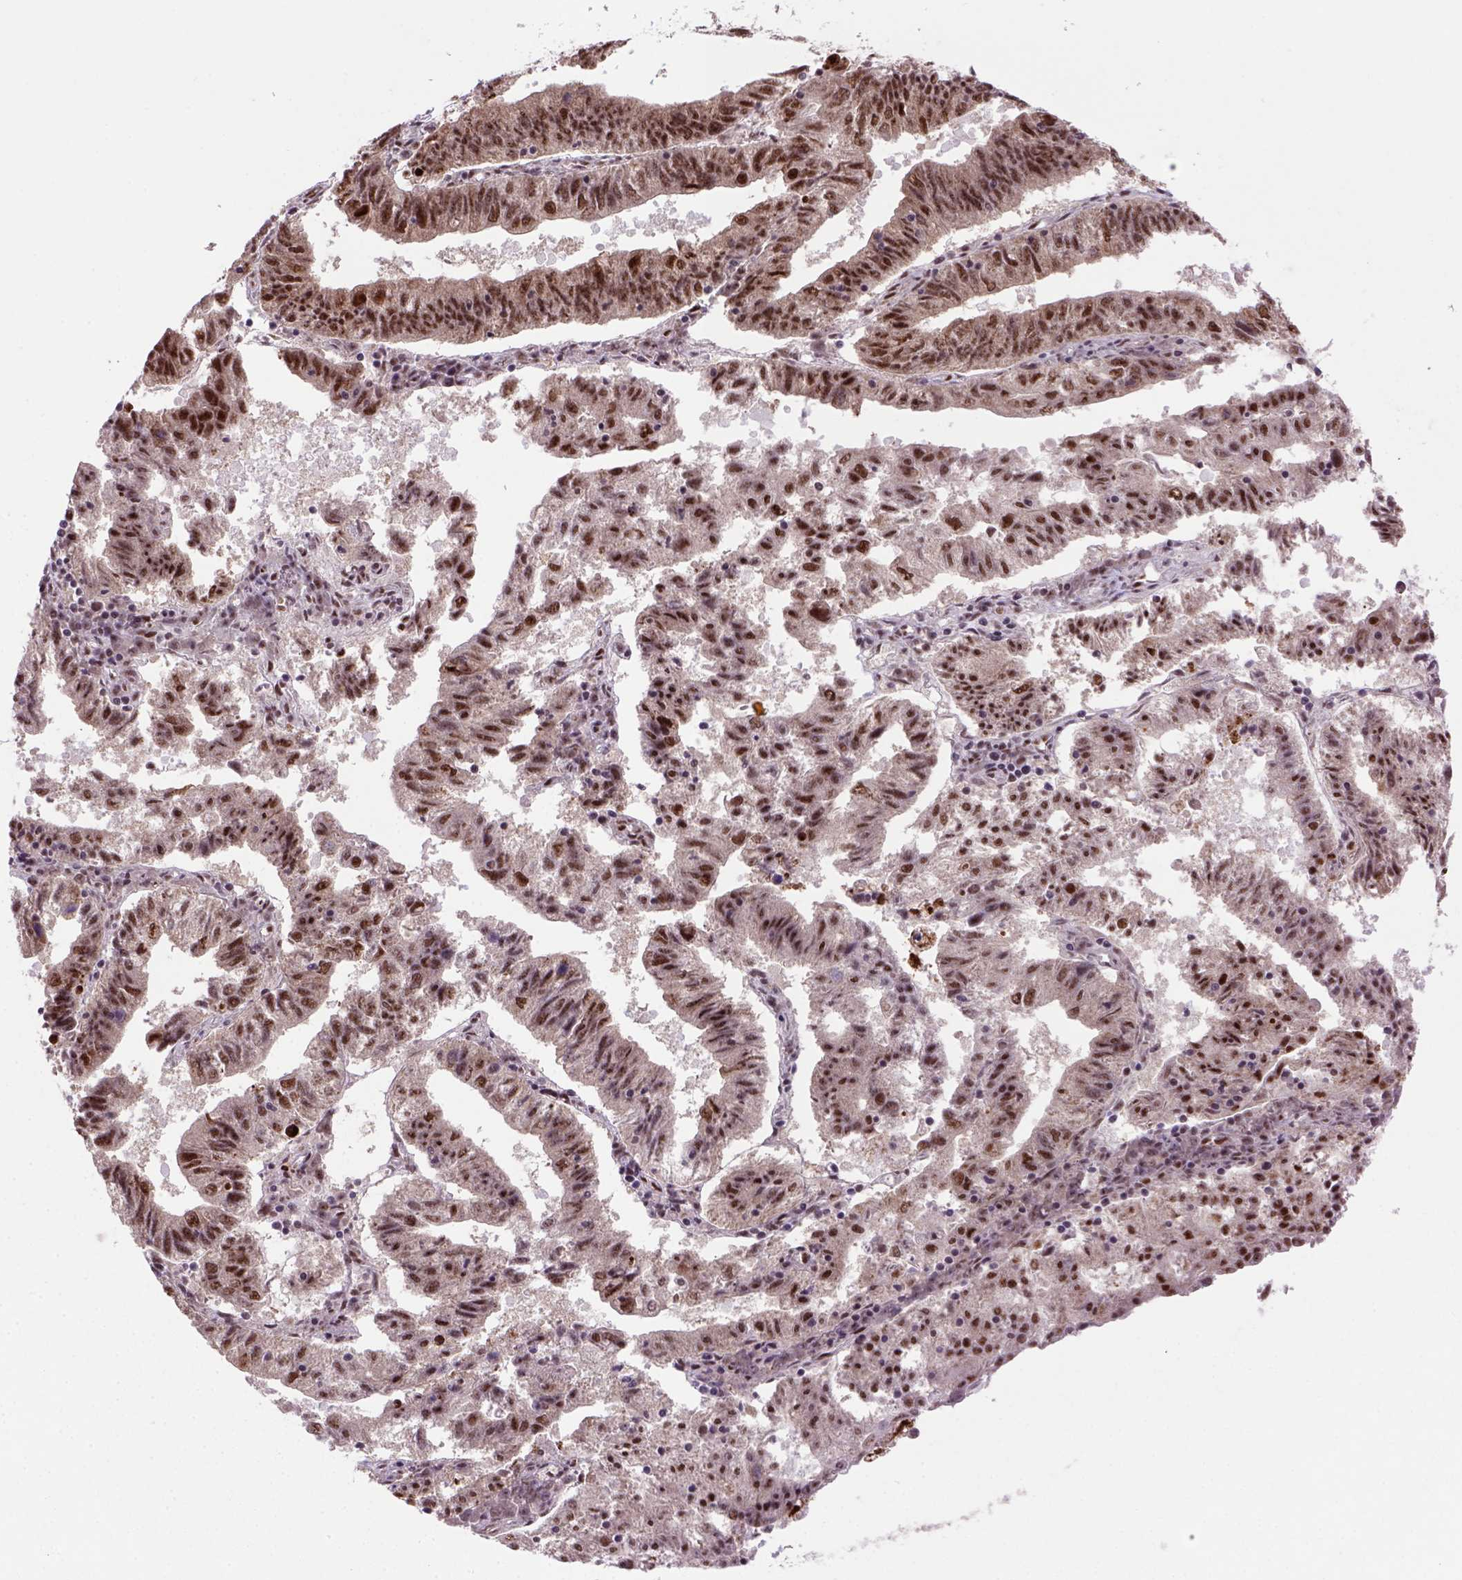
{"staining": {"intensity": "moderate", "quantity": ">75%", "location": "cytoplasmic/membranous"}, "tissue": "endometrial cancer", "cell_type": "Tumor cells", "image_type": "cancer", "snomed": [{"axis": "morphology", "description": "Adenocarcinoma, NOS"}, {"axis": "topography", "description": "Endometrium"}], "caption": "There is medium levels of moderate cytoplasmic/membranous positivity in tumor cells of endometrial cancer (adenocarcinoma), as demonstrated by immunohistochemical staining (brown color).", "gene": "NSMCE2", "patient": {"sex": "female", "age": 82}}